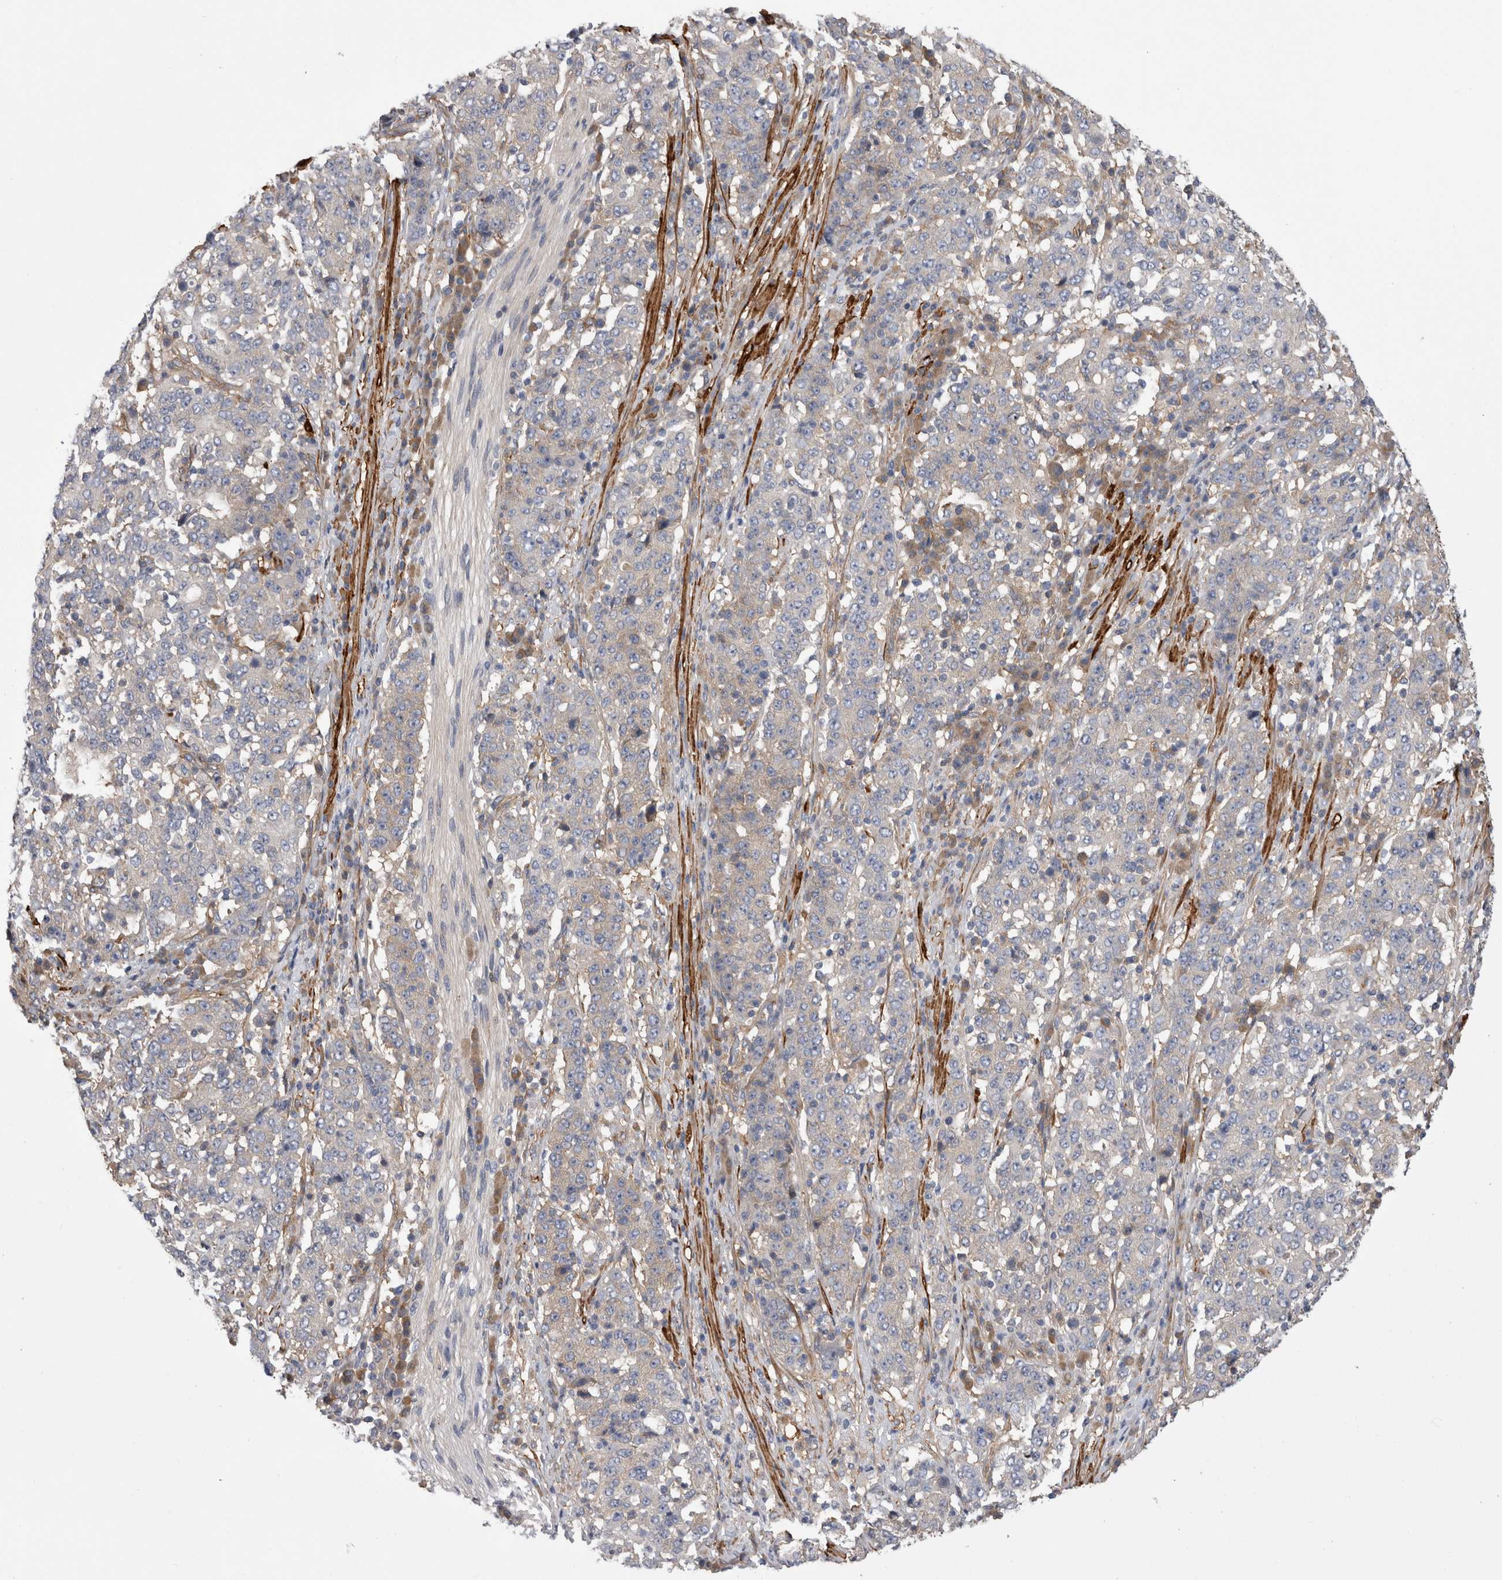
{"staining": {"intensity": "negative", "quantity": "none", "location": "none"}, "tissue": "stomach cancer", "cell_type": "Tumor cells", "image_type": "cancer", "snomed": [{"axis": "morphology", "description": "Adenocarcinoma, NOS"}, {"axis": "topography", "description": "Stomach"}], "caption": "Tumor cells show no significant positivity in stomach cancer (adenocarcinoma).", "gene": "EPRS1", "patient": {"sex": "male", "age": 59}}